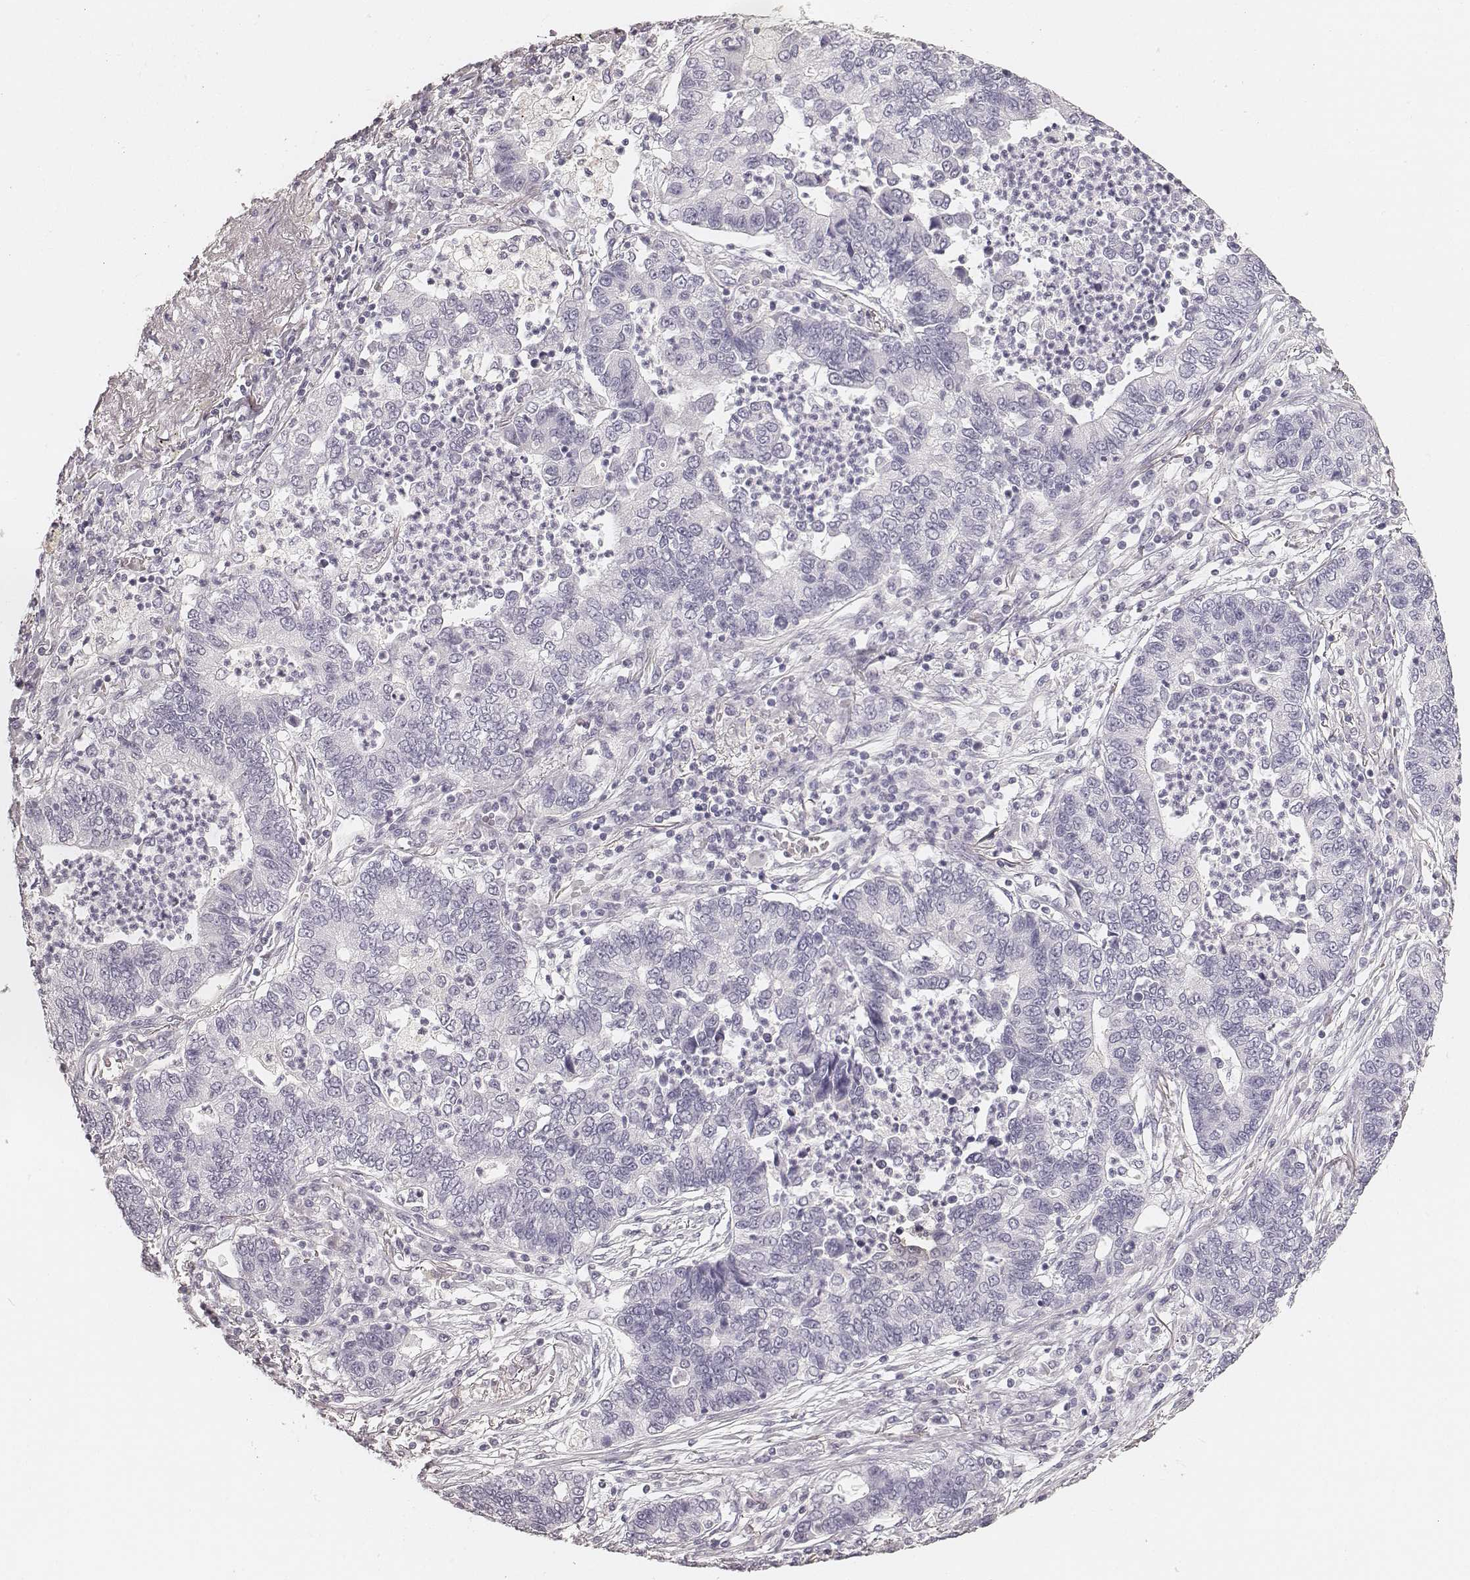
{"staining": {"intensity": "negative", "quantity": "none", "location": "none"}, "tissue": "lung cancer", "cell_type": "Tumor cells", "image_type": "cancer", "snomed": [{"axis": "morphology", "description": "Adenocarcinoma, NOS"}, {"axis": "topography", "description": "Lung"}], "caption": "This micrograph is of adenocarcinoma (lung) stained with immunohistochemistry to label a protein in brown with the nuclei are counter-stained blue. There is no positivity in tumor cells.", "gene": "HNF4G", "patient": {"sex": "female", "age": 57}}